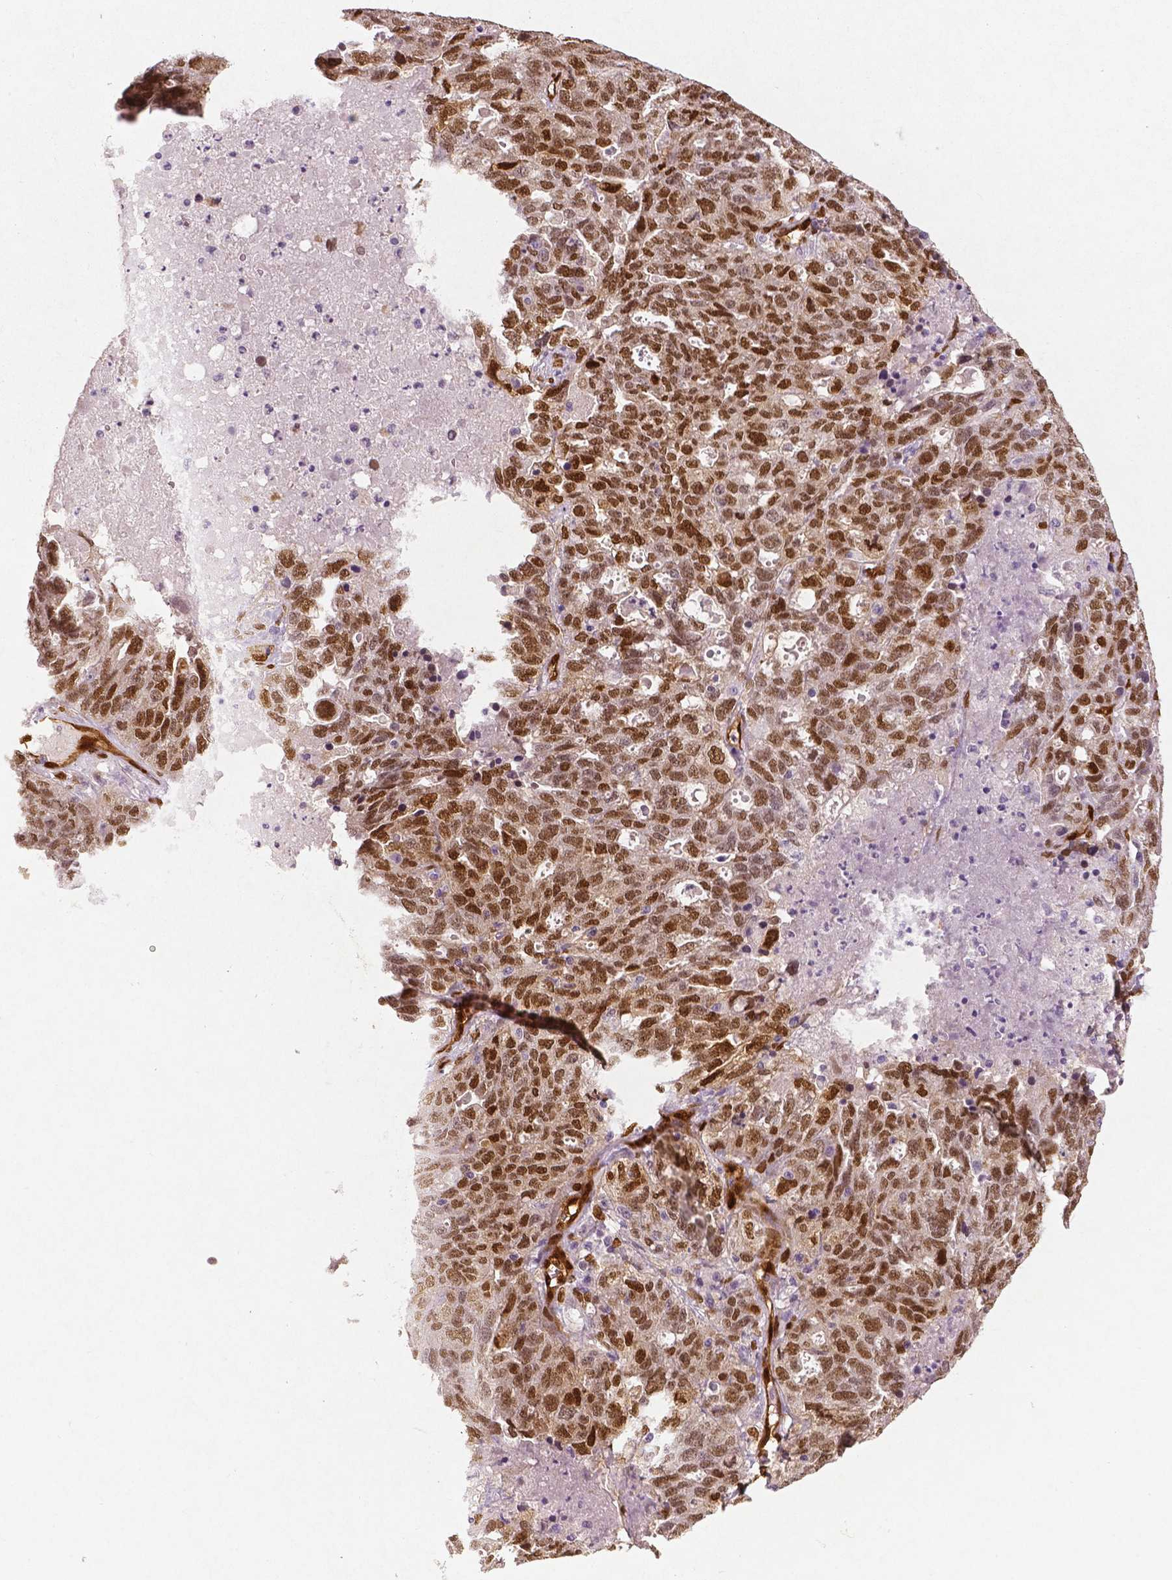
{"staining": {"intensity": "moderate", "quantity": ">75%", "location": "cytoplasmic/membranous,nuclear"}, "tissue": "ovarian cancer", "cell_type": "Tumor cells", "image_type": "cancer", "snomed": [{"axis": "morphology", "description": "Cystadenocarcinoma, serous, NOS"}, {"axis": "topography", "description": "Ovary"}], "caption": "Immunohistochemistry of human ovarian cancer (serous cystadenocarcinoma) reveals medium levels of moderate cytoplasmic/membranous and nuclear staining in about >75% of tumor cells.", "gene": "WWTR1", "patient": {"sex": "female", "age": 71}}